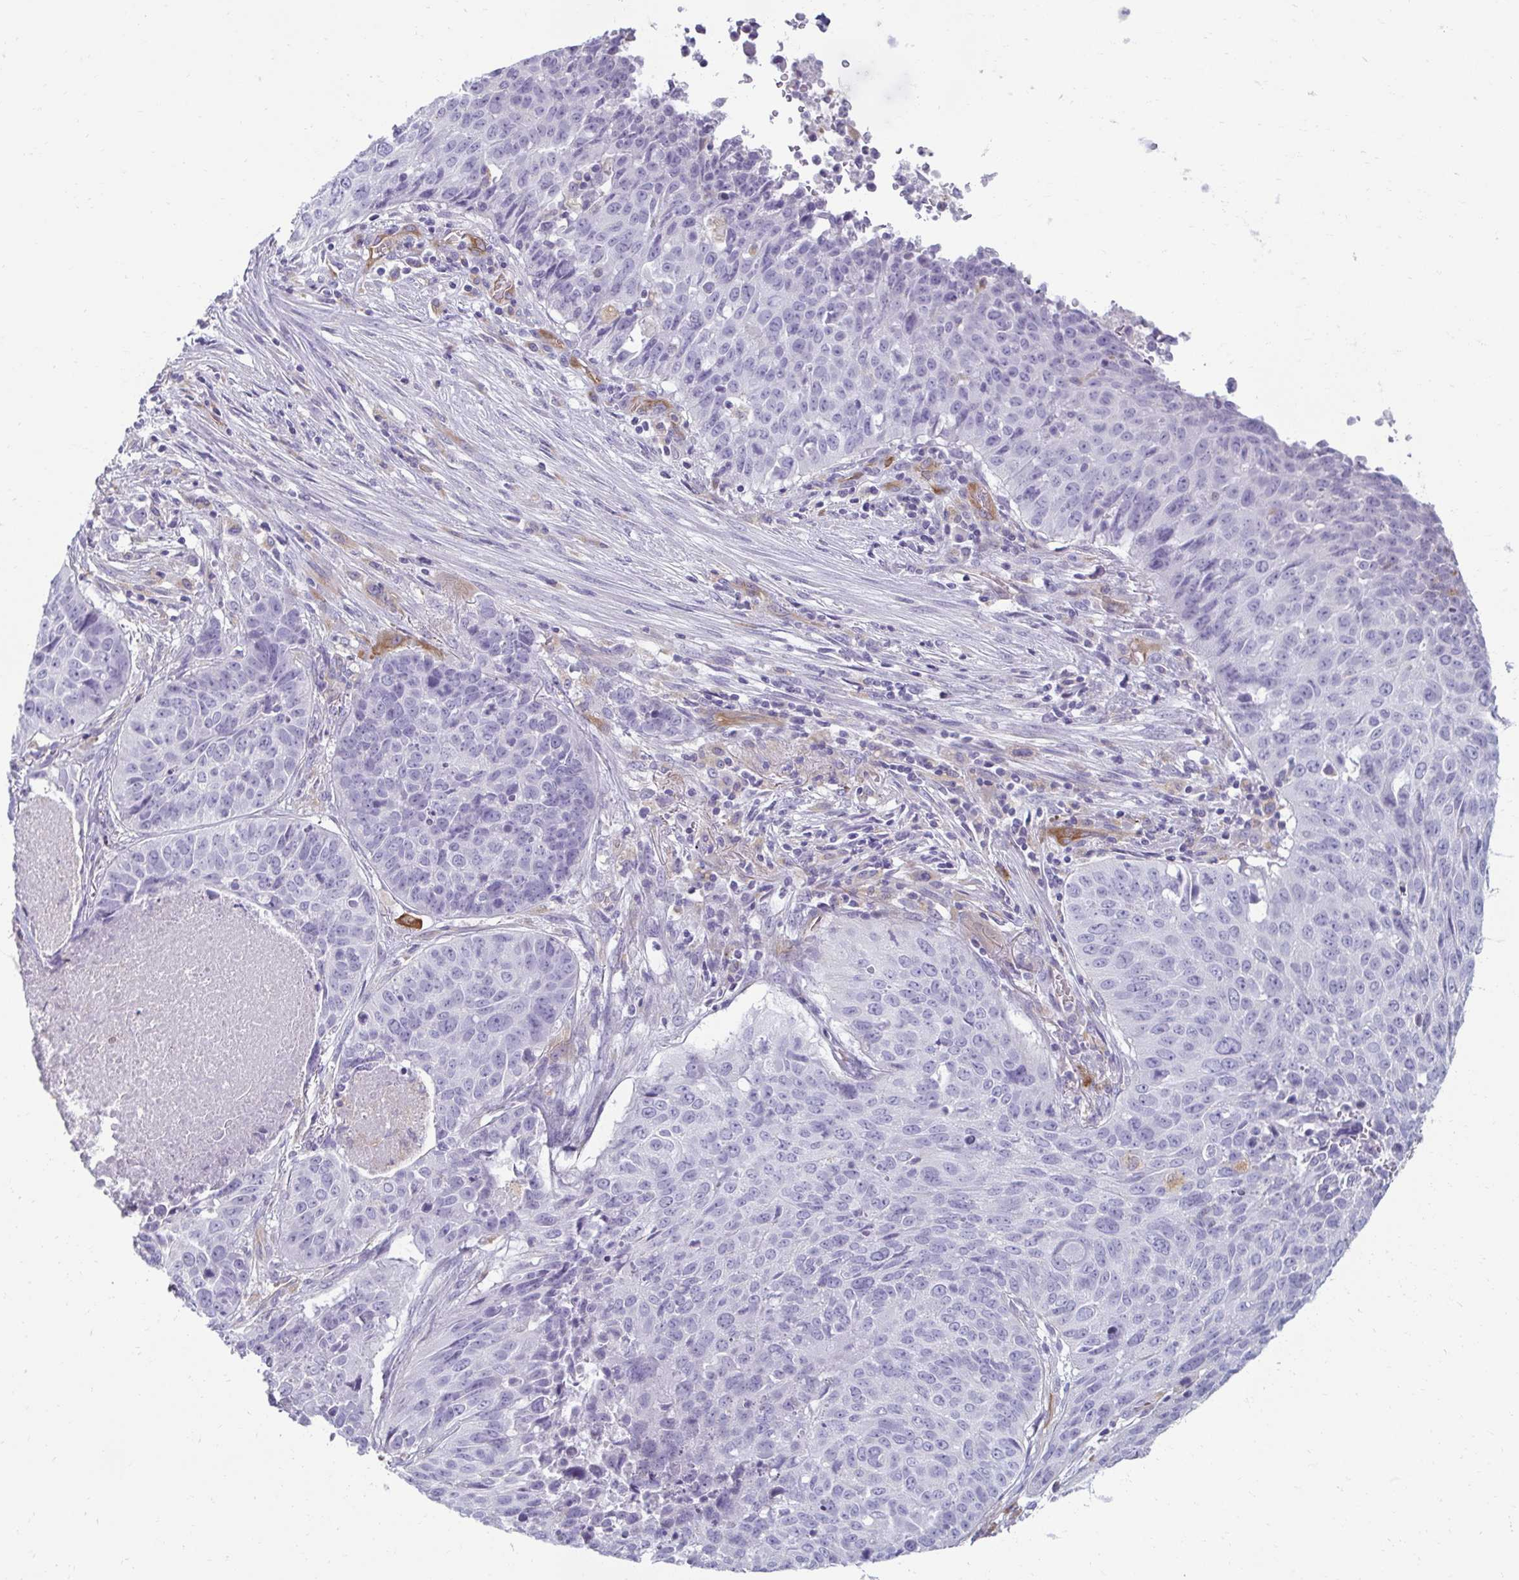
{"staining": {"intensity": "negative", "quantity": "none", "location": "none"}, "tissue": "lung cancer", "cell_type": "Tumor cells", "image_type": "cancer", "snomed": [{"axis": "morphology", "description": "Normal tissue, NOS"}, {"axis": "morphology", "description": "Squamous cell carcinoma, NOS"}, {"axis": "topography", "description": "Bronchus"}, {"axis": "topography", "description": "Lung"}], "caption": "This is an immunohistochemistry histopathology image of lung cancer (squamous cell carcinoma). There is no expression in tumor cells.", "gene": "PDE2A", "patient": {"sex": "male", "age": 64}}